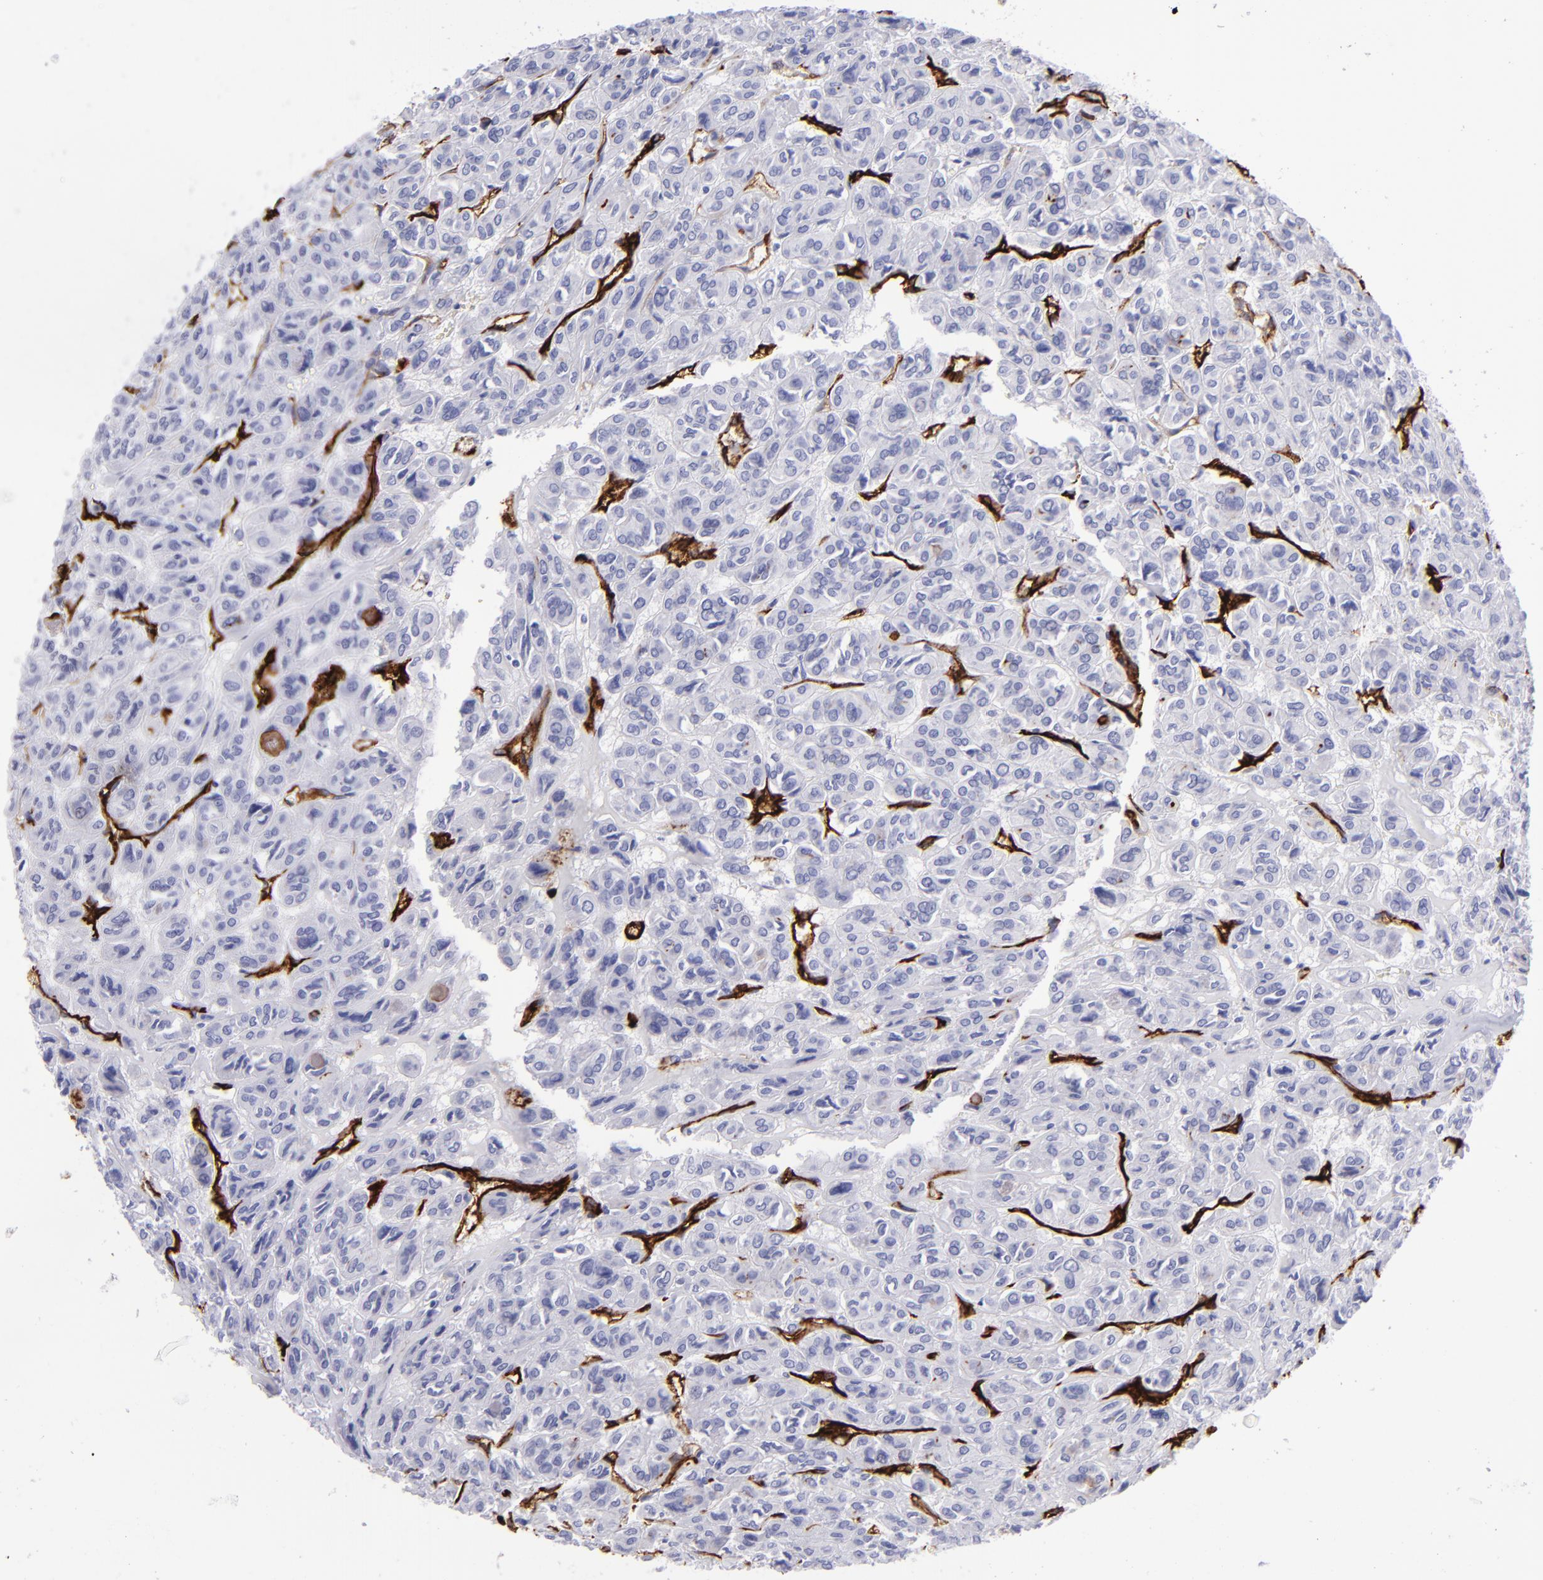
{"staining": {"intensity": "negative", "quantity": "none", "location": "none"}, "tissue": "thyroid cancer", "cell_type": "Tumor cells", "image_type": "cancer", "snomed": [{"axis": "morphology", "description": "Follicular adenoma carcinoma, NOS"}, {"axis": "topography", "description": "Thyroid gland"}], "caption": "The photomicrograph reveals no staining of tumor cells in thyroid follicular adenoma carcinoma.", "gene": "ACE", "patient": {"sex": "female", "age": 71}}